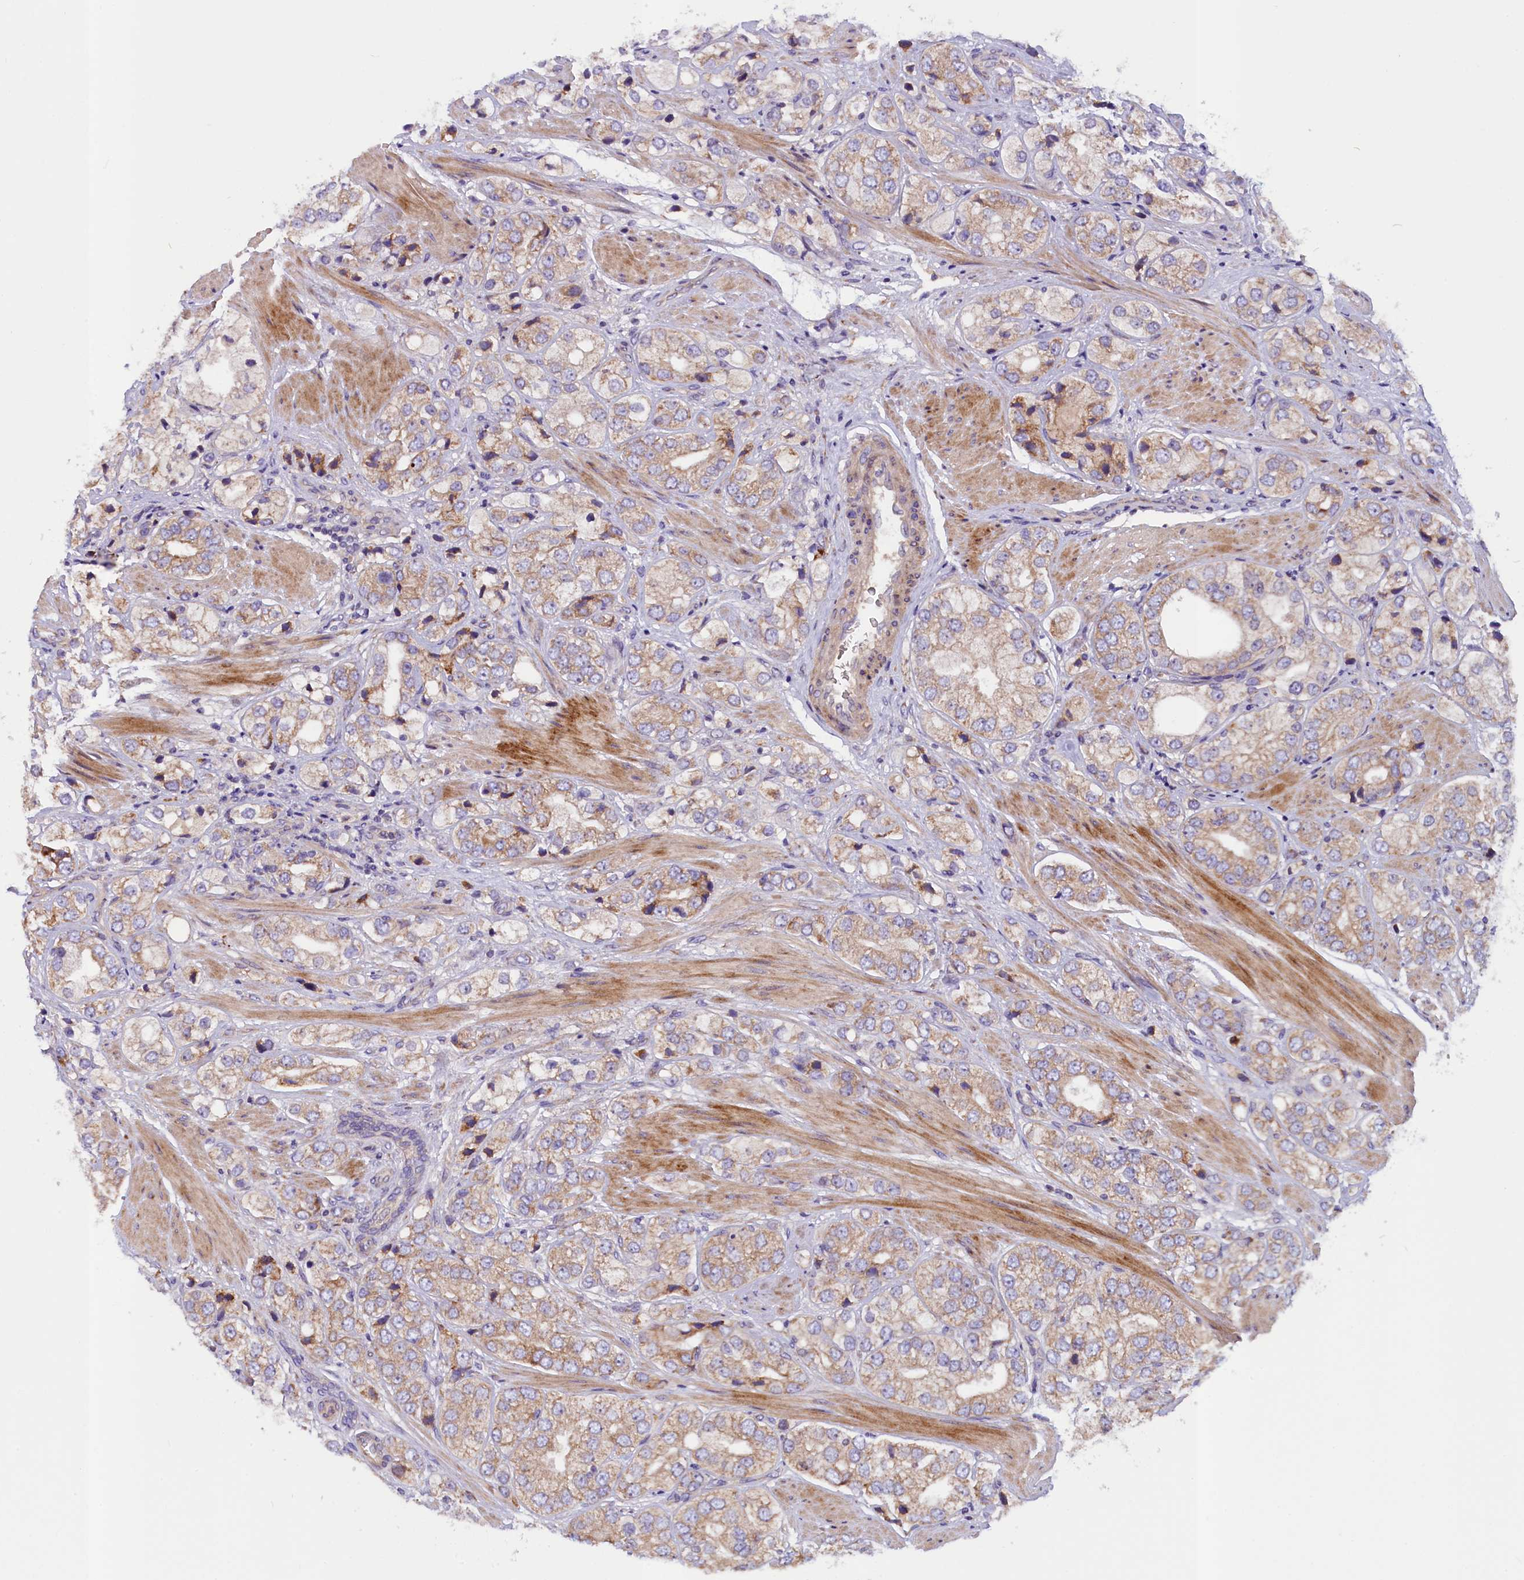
{"staining": {"intensity": "weak", "quantity": ">75%", "location": "cytoplasmic/membranous"}, "tissue": "prostate cancer", "cell_type": "Tumor cells", "image_type": "cancer", "snomed": [{"axis": "morphology", "description": "Adenocarcinoma, High grade"}, {"axis": "topography", "description": "Prostate"}], "caption": "Protein staining demonstrates weak cytoplasmic/membranous expression in approximately >75% of tumor cells in prostate cancer (high-grade adenocarcinoma). The protein of interest is stained brown, and the nuclei are stained in blue (DAB IHC with brightfield microscopy, high magnification).", "gene": "FRY", "patient": {"sex": "male", "age": 50}}